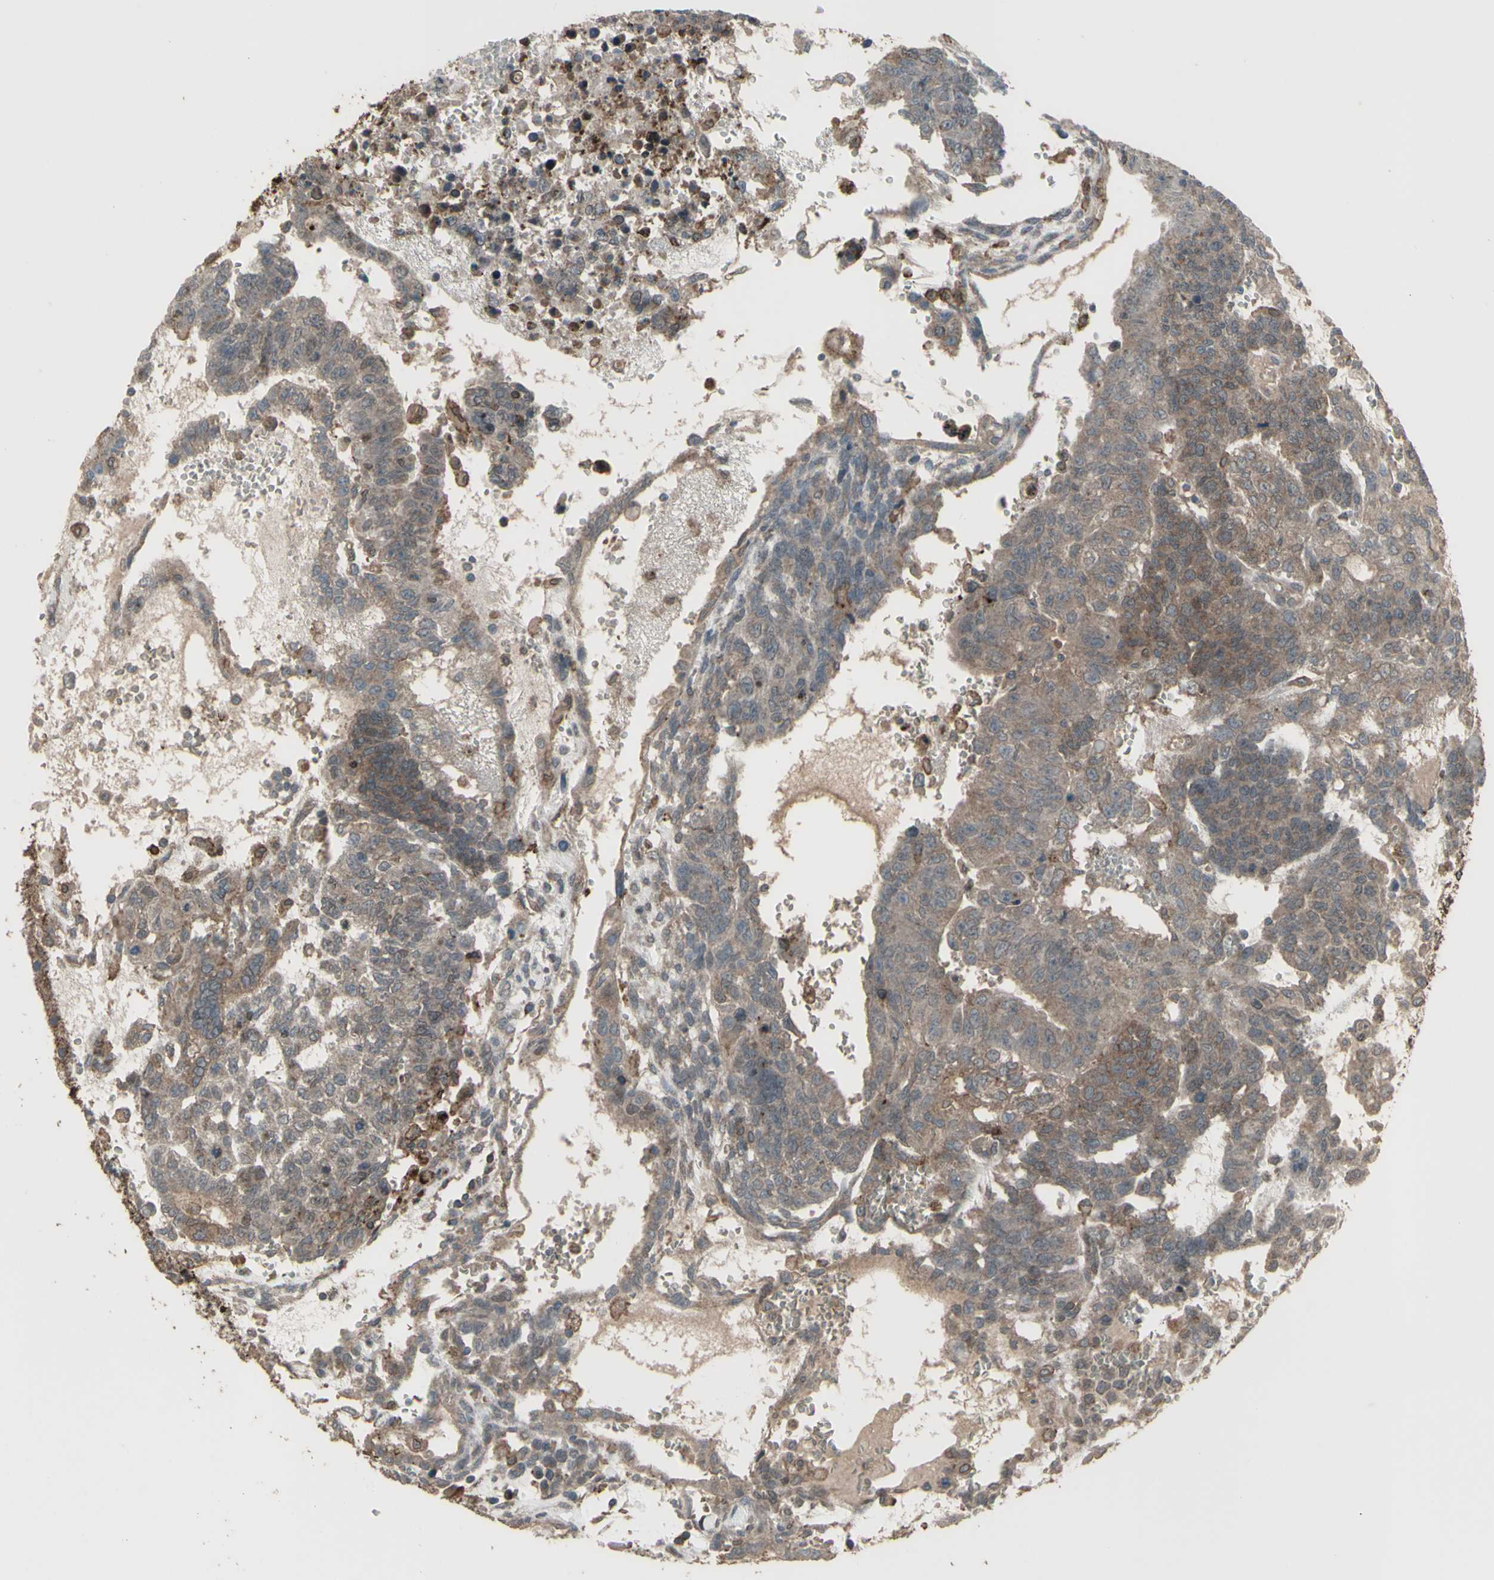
{"staining": {"intensity": "weak", "quantity": ">75%", "location": "cytoplasmic/membranous"}, "tissue": "testis cancer", "cell_type": "Tumor cells", "image_type": "cancer", "snomed": [{"axis": "morphology", "description": "Seminoma, NOS"}, {"axis": "morphology", "description": "Carcinoma, Embryonal, NOS"}, {"axis": "topography", "description": "Testis"}], "caption": "Brown immunohistochemical staining in human seminoma (testis) shows weak cytoplasmic/membranous expression in about >75% of tumor cells.", "gene": "SMO", "patient": {"sex": "male", "age": 52}}